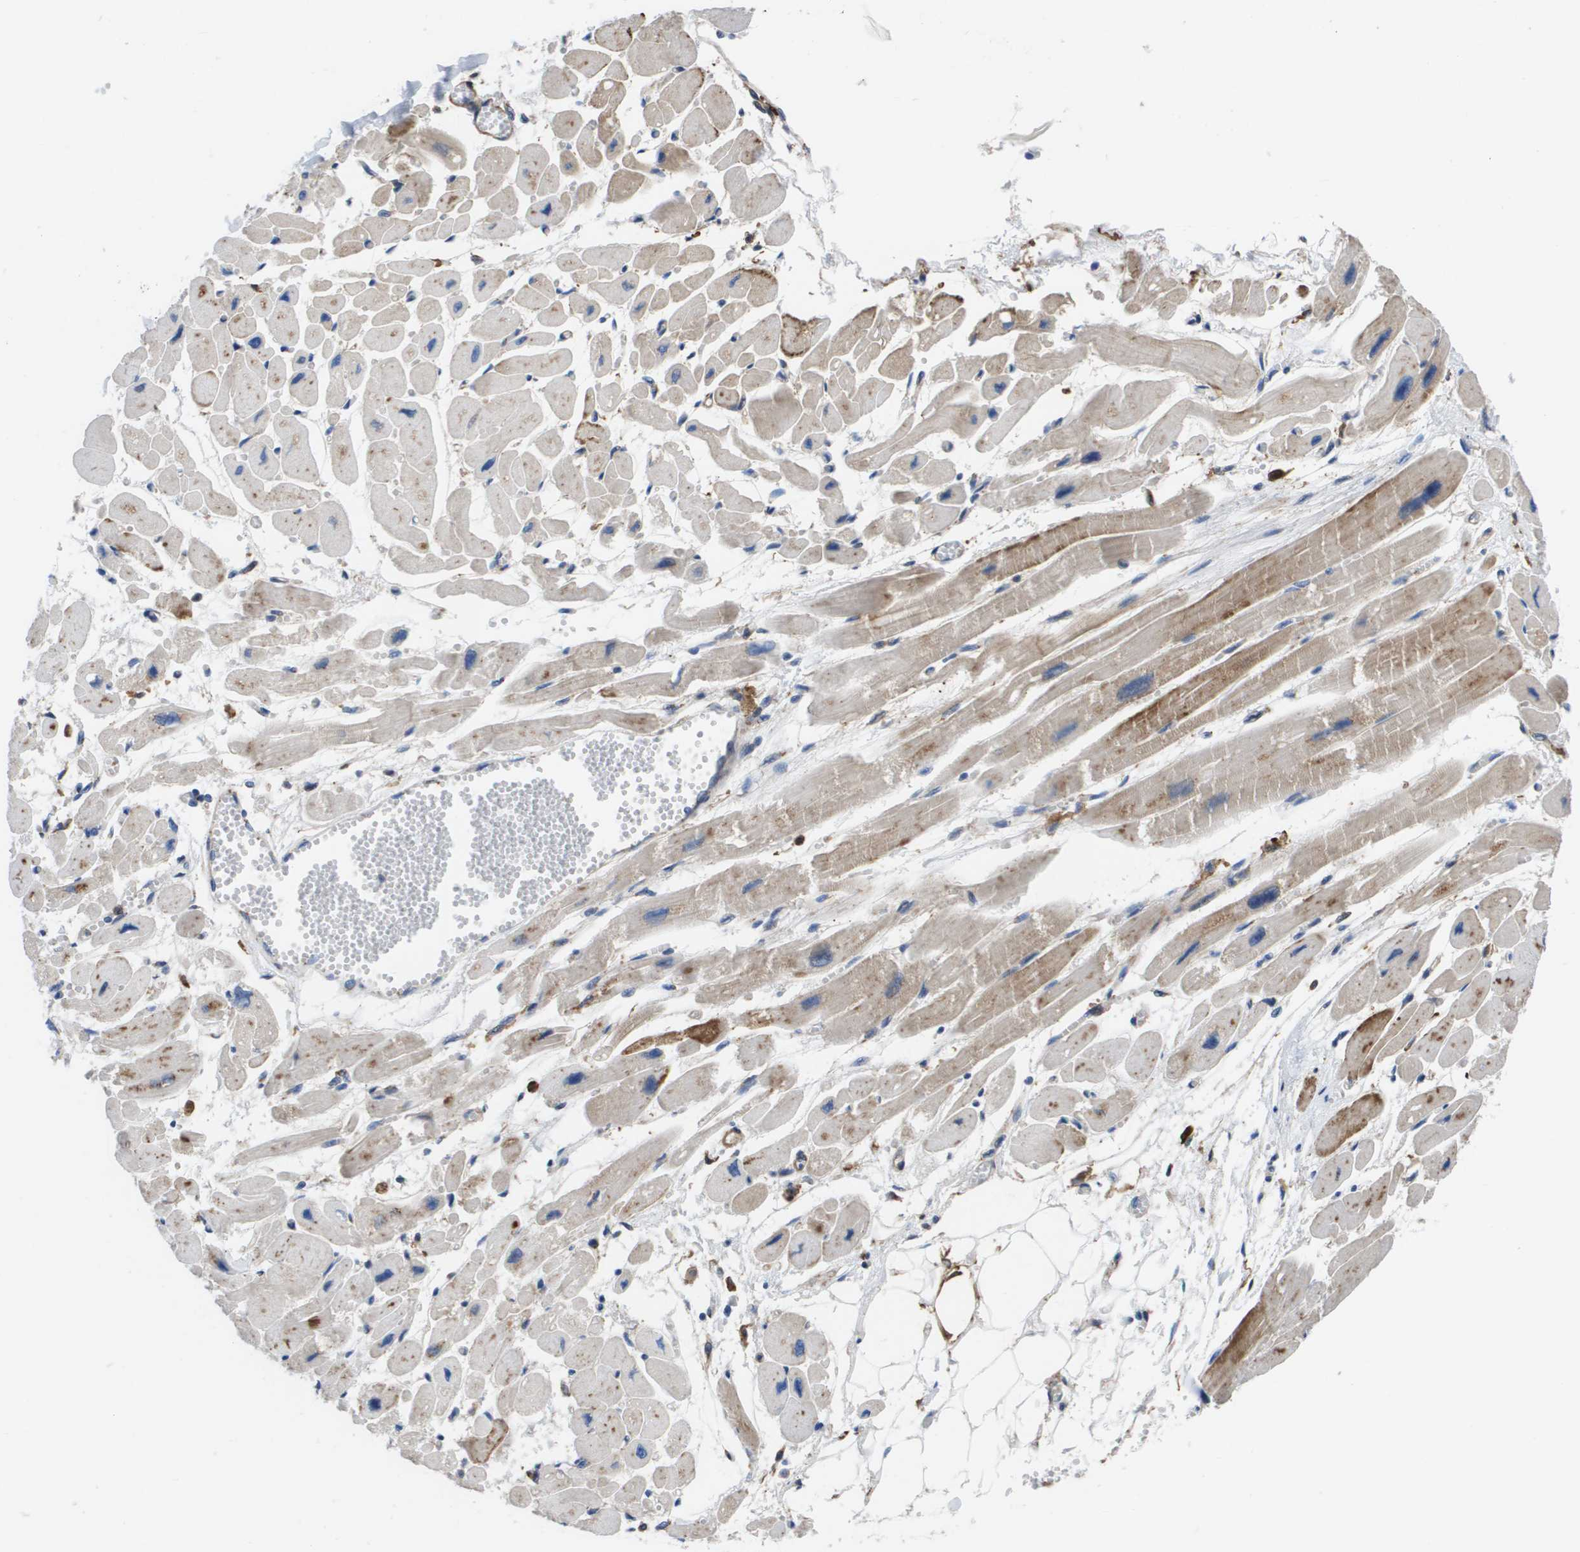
{"staining": {"intensity": "moderate", "quantity": "25%-75%", "location": "cytoplasmic/membranous"}, "tissue": "heart muscle", "cell_type": "Cardiomyocytes", "image_type": "normal", "snomed": [{"axis": "morphology", "description": "Normal tissue, NOS"}, {"axis": "topography", "description": "Heart"}], "caption": "Moderate cytoplasmic/membranous positivity for a protein is appreciated in about 25%-75% of cardiomyocytes of unremarkable heart muscle using immunohistochemistry.", "gene": "SLC37A2", "patient": {"sex": "female", "age": 54}}